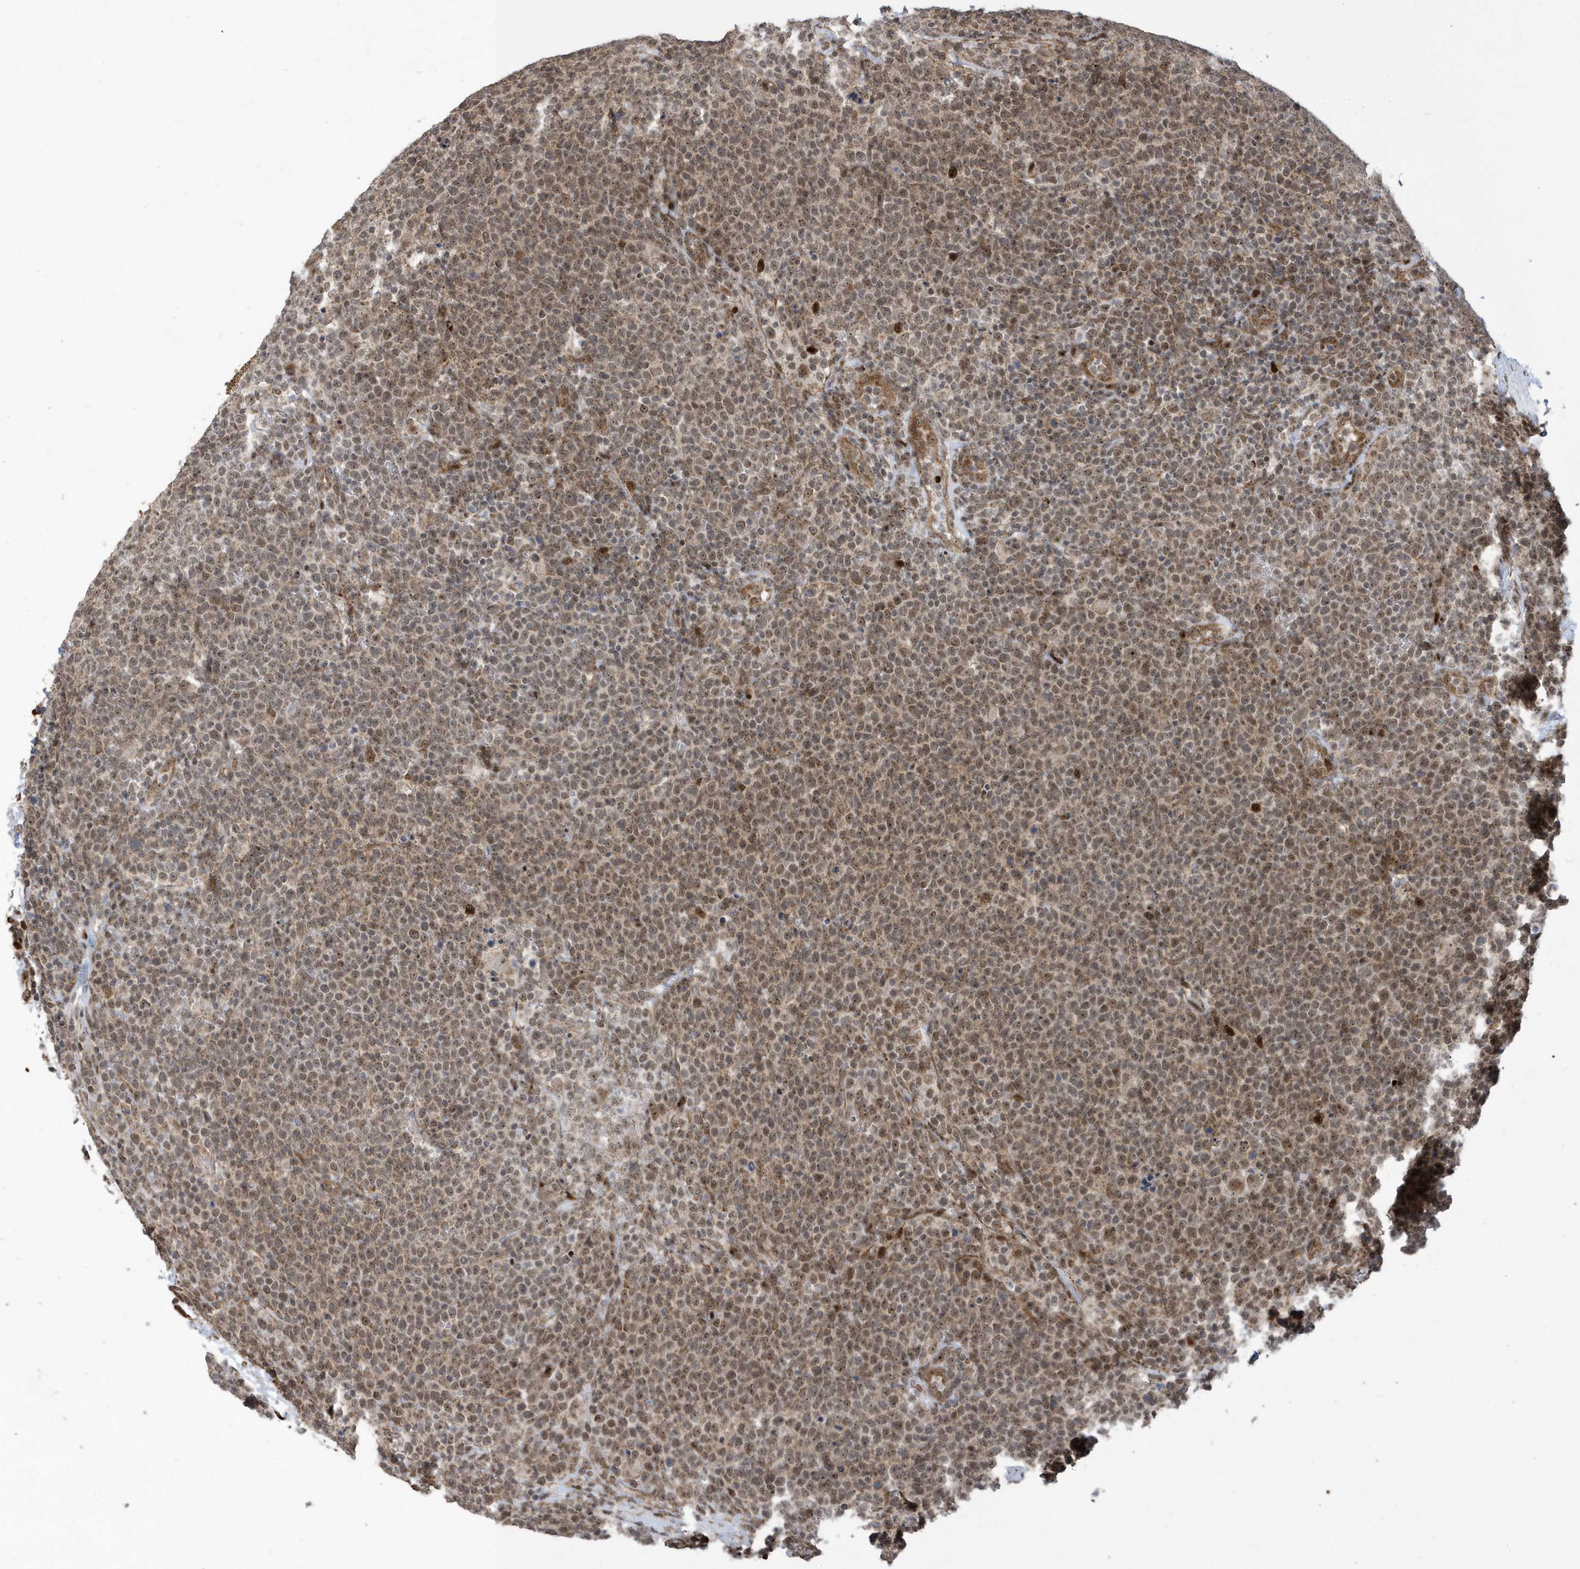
{"staining": {"intensity": "weak", "quantity": "25%-75%", "location": "cytoplasmic/membranous,nuclear"}, "tissue": "lymphoma", "cell_type": "Tumor cells", "image_type": "cancer", "snomed": [{"axis": "morphology", "description": "Malignant lymphoma, non-Hodgkin's type, High grade"}, {"axis": "topography", "description": "Lymph node"}], "caption": "High-grade malignant lymphoma, non-Hodgkin's type stained for a protein (brown) reveals weak cytoplasmic/membranous and nuclear positive positivity in approximately 25%-75% of tumor cells.", "gene": "FAM9B", "patient": {"sex": "male", "age": 61}}